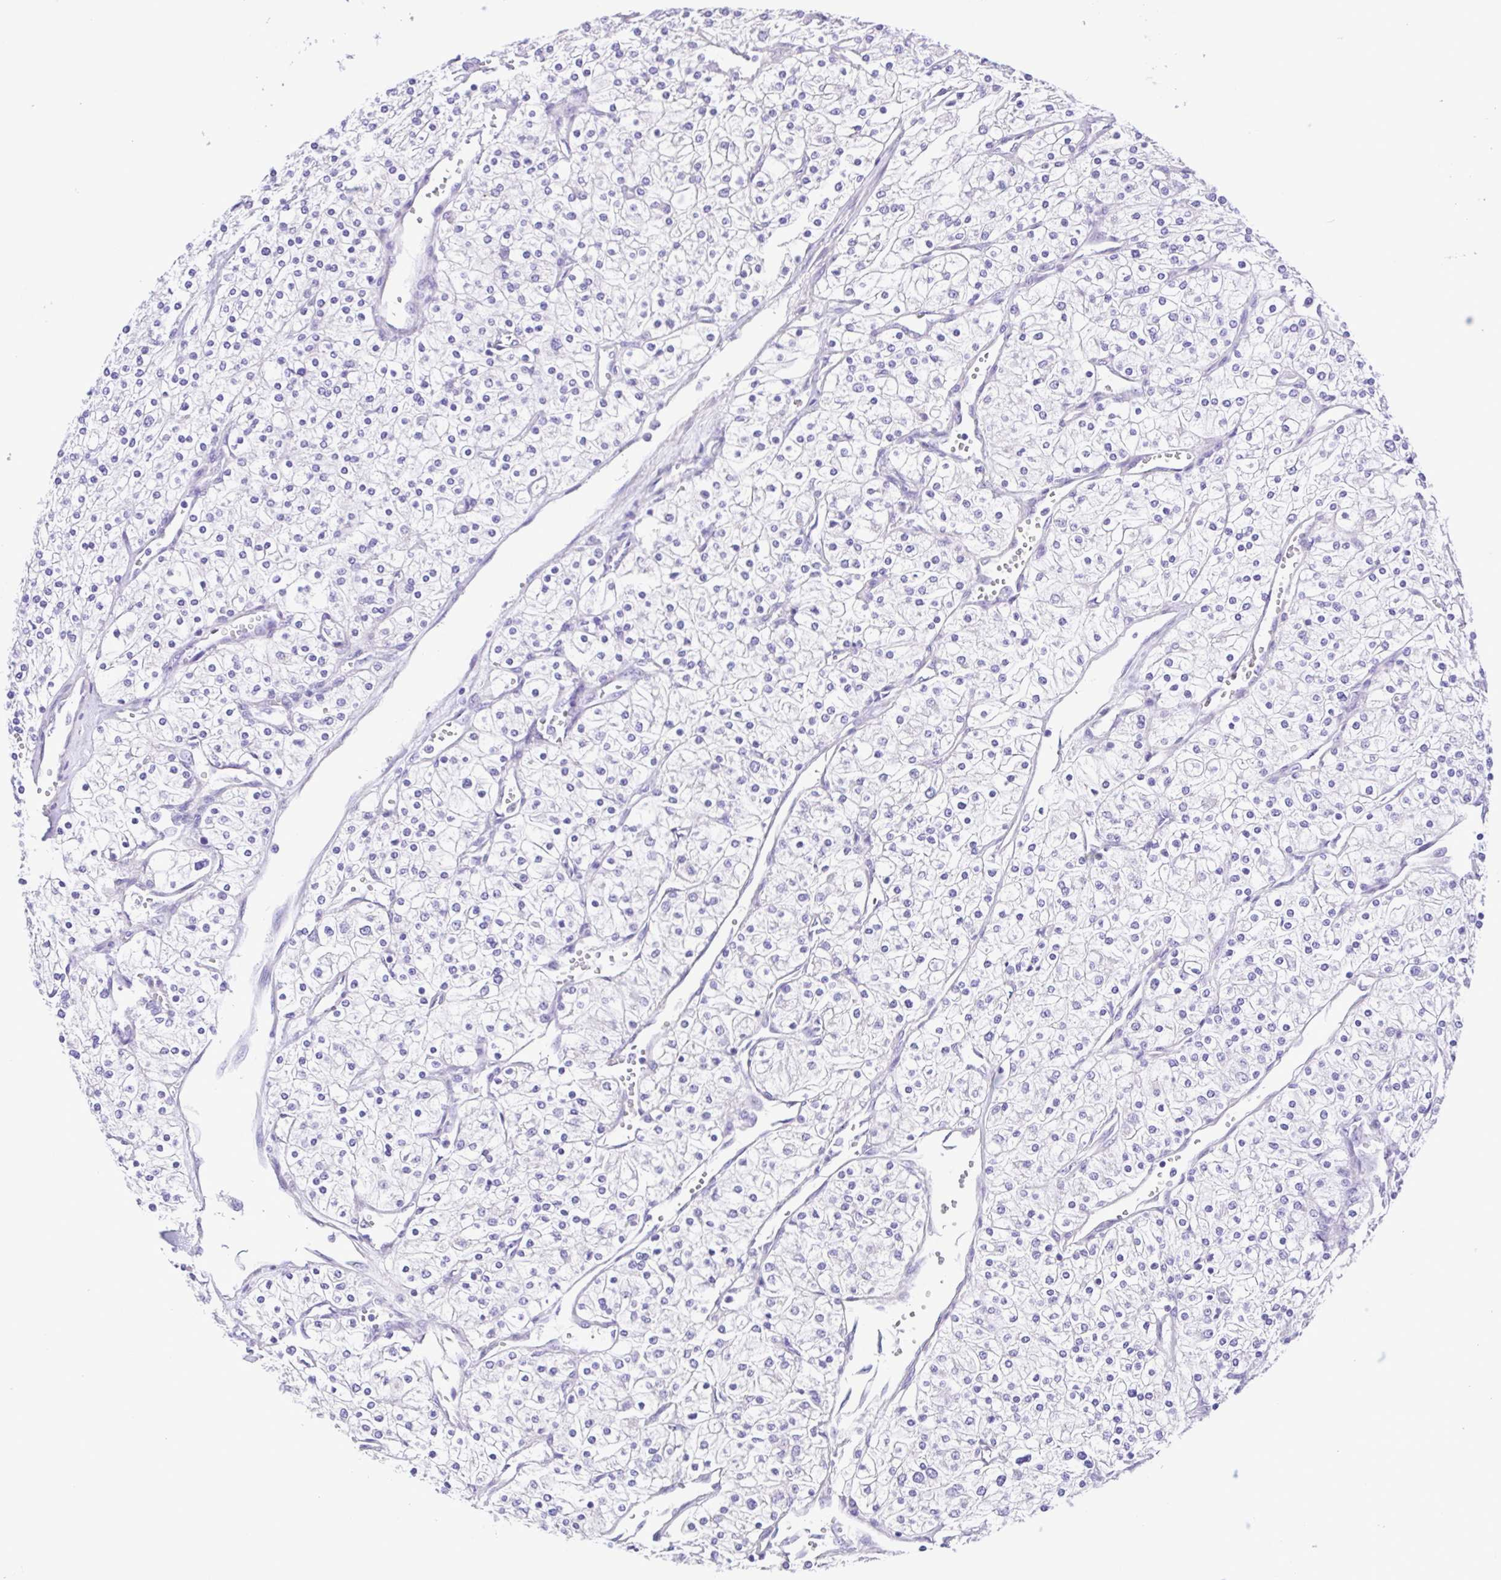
{"staining": {"intensity": "negative", "quantity": "none", "location": "none"}, "tissue": "renal cancer", "cell_type": "Tumor cells", "image_type": "cancer", "snomed": [{"axis": "morphology", "description": "Adenocarcinoma, NOS"}, {"axis": "topography", "description": "Kidney"}], "caption": "High magnification brightfield microscopy of renal adenocarcinoma stained with DAB (3,3'-diaminobenzidine) (brown) and counterstained with hematoxylin (blue): tumor cells show no significant staining.", "gene": "ISM2", "patient": {"sex": "male", "age": 80}}